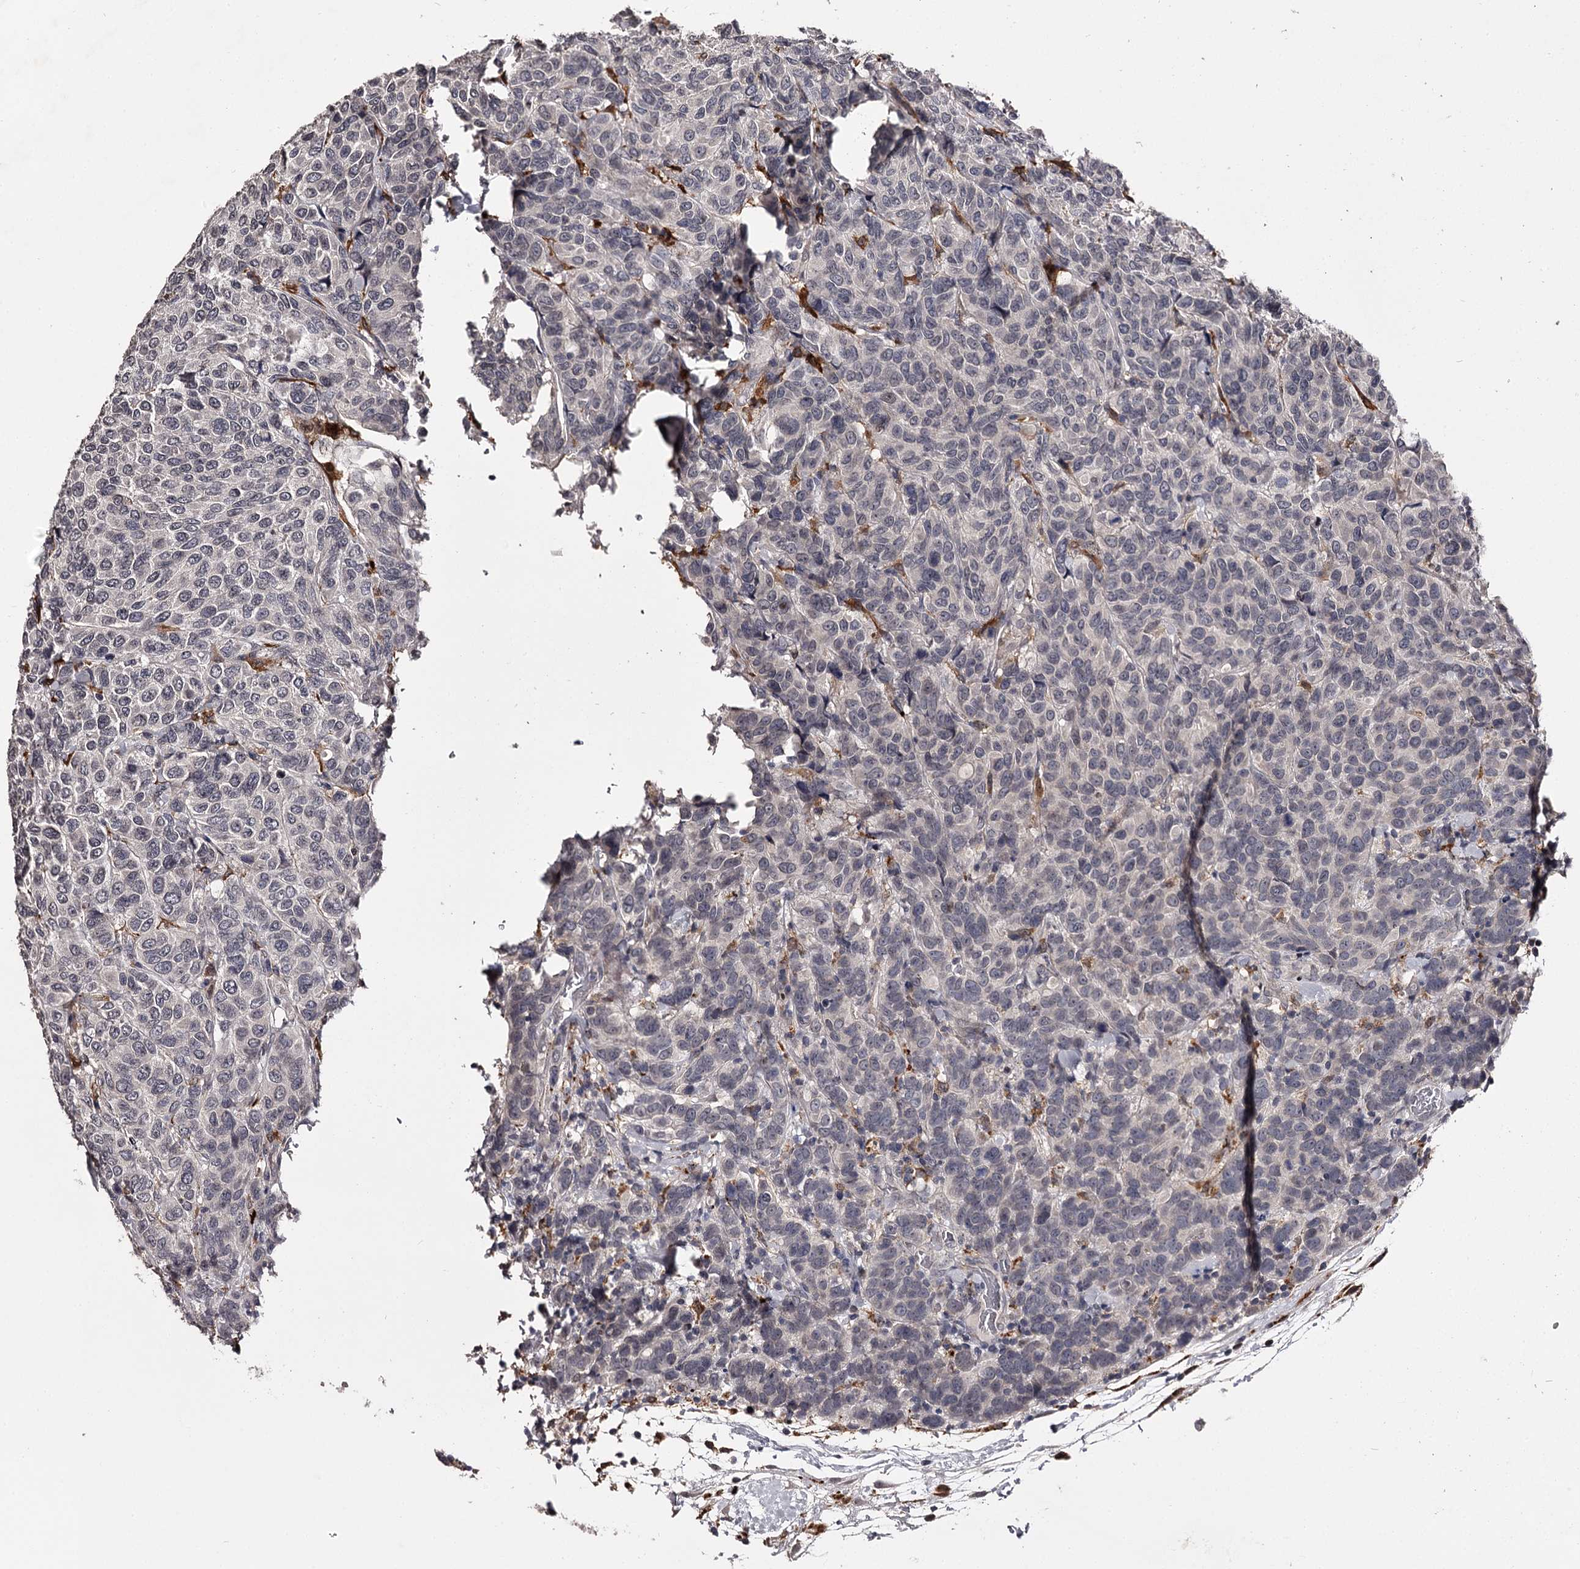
{"staining": {"intensity": "negative", "quantity": "none", "location": "none"}, "tissue": "breast cancer", "cell_type": "Tumor cells", "image_type": "cancer", "snomed": [{"axis": "morphology", "description": "Duct carcinoma"}, {"axis": "topography", "description": "Breast"}], "caption": "Immunohistochemistry of human breast cancer shows no positivity in tumor cells.", "gene": "SLC32A1", "patient": {"sex": "female", "age": 55}}